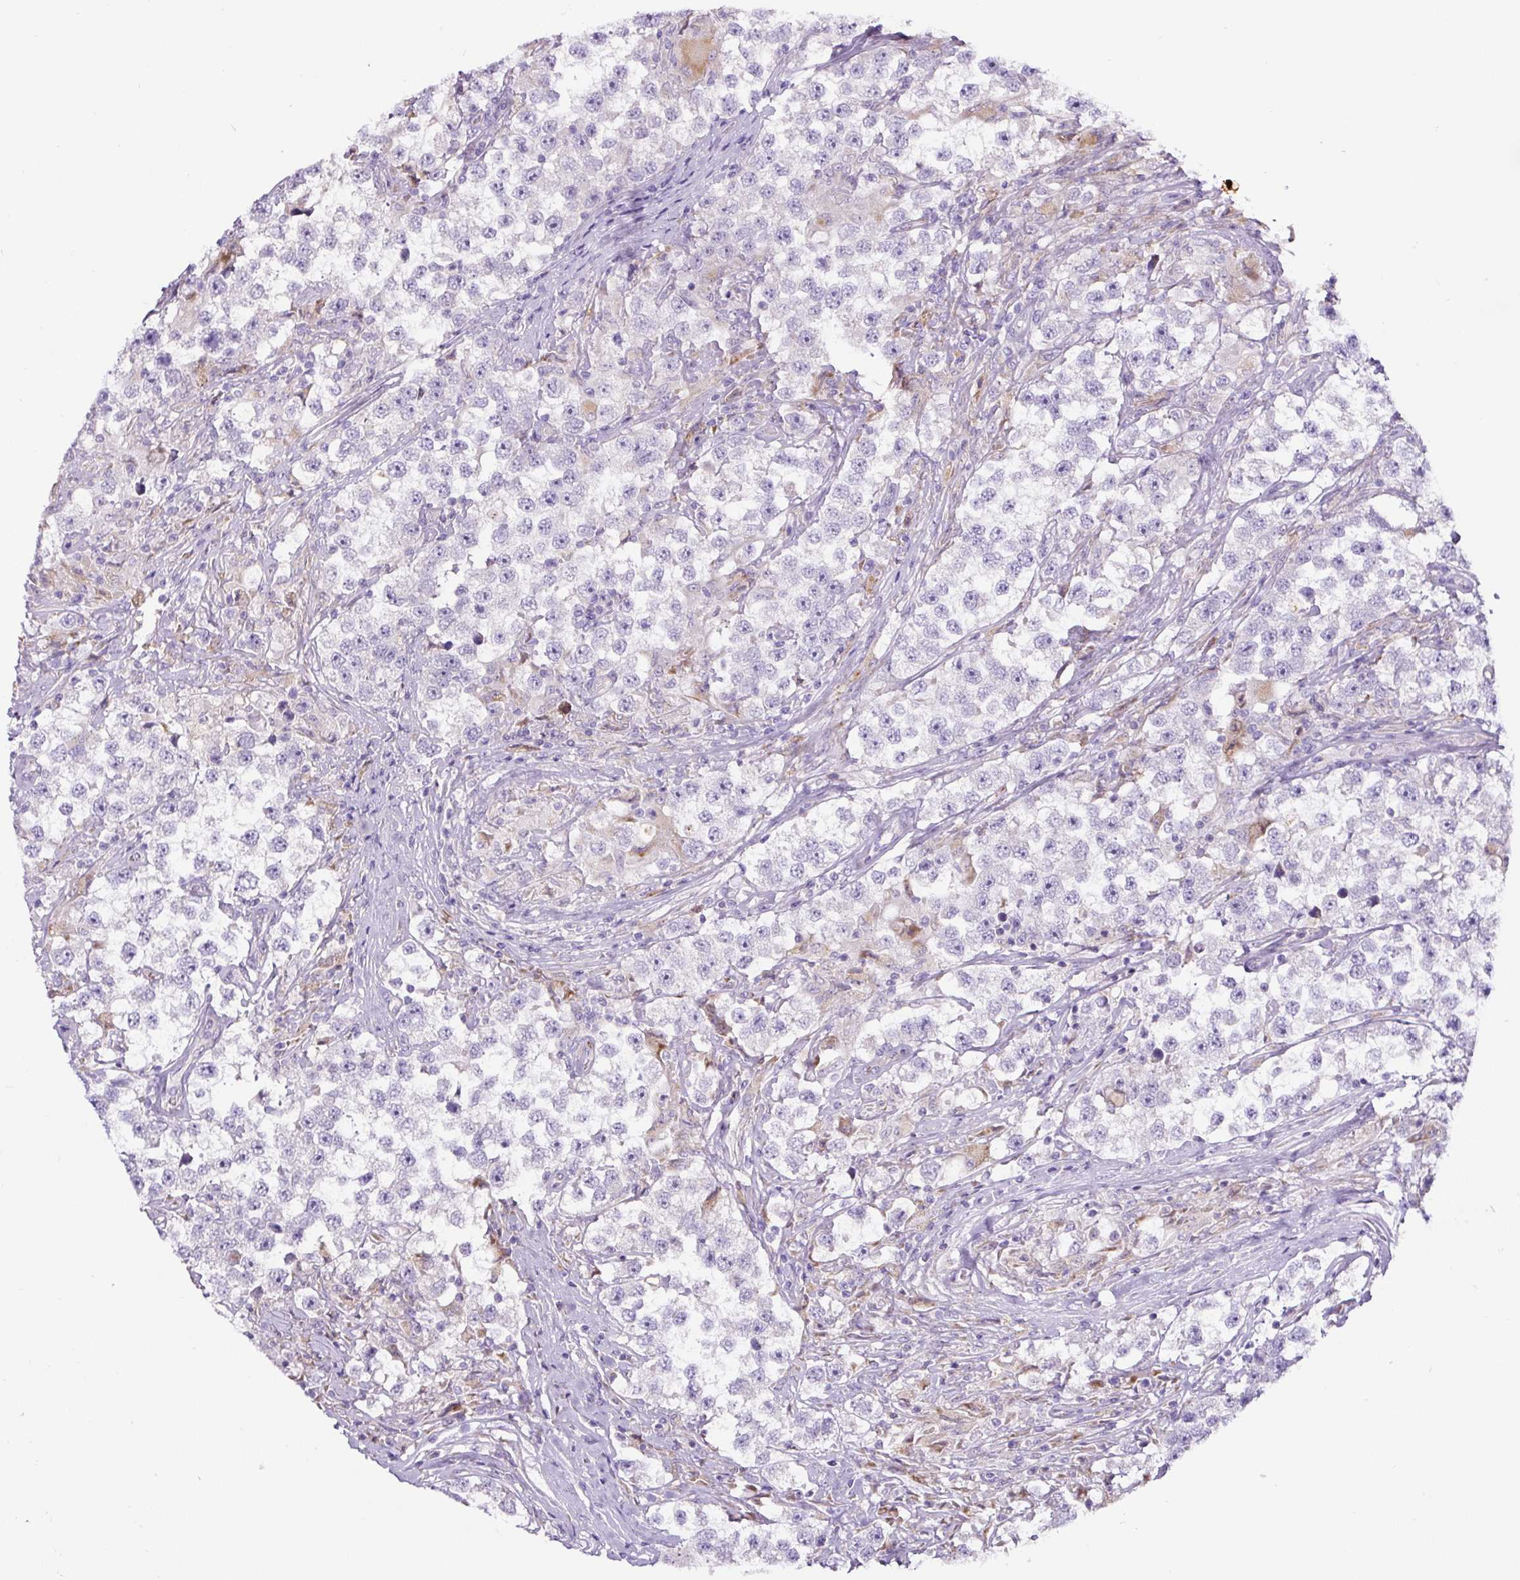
{"staining": {"intensity": "negative", "quantity": "none", "location": "none"}, "tissue": "testis cancer", "cell_type": "Tumor cells", "image_type": "cancer", "snomed": [{"axis": "morphology", "description": "Seminoma, NOS"}, {"axis": "topography", "description": "Testis"}], "caption": "A high-resolution image shows immunohistochemistry (IHC) staining of testis cancer (seminoma), which reveals no significant expression in tumor cells.", "gene": "HPS4", "patient": {"sex": "male", "age": 46}}